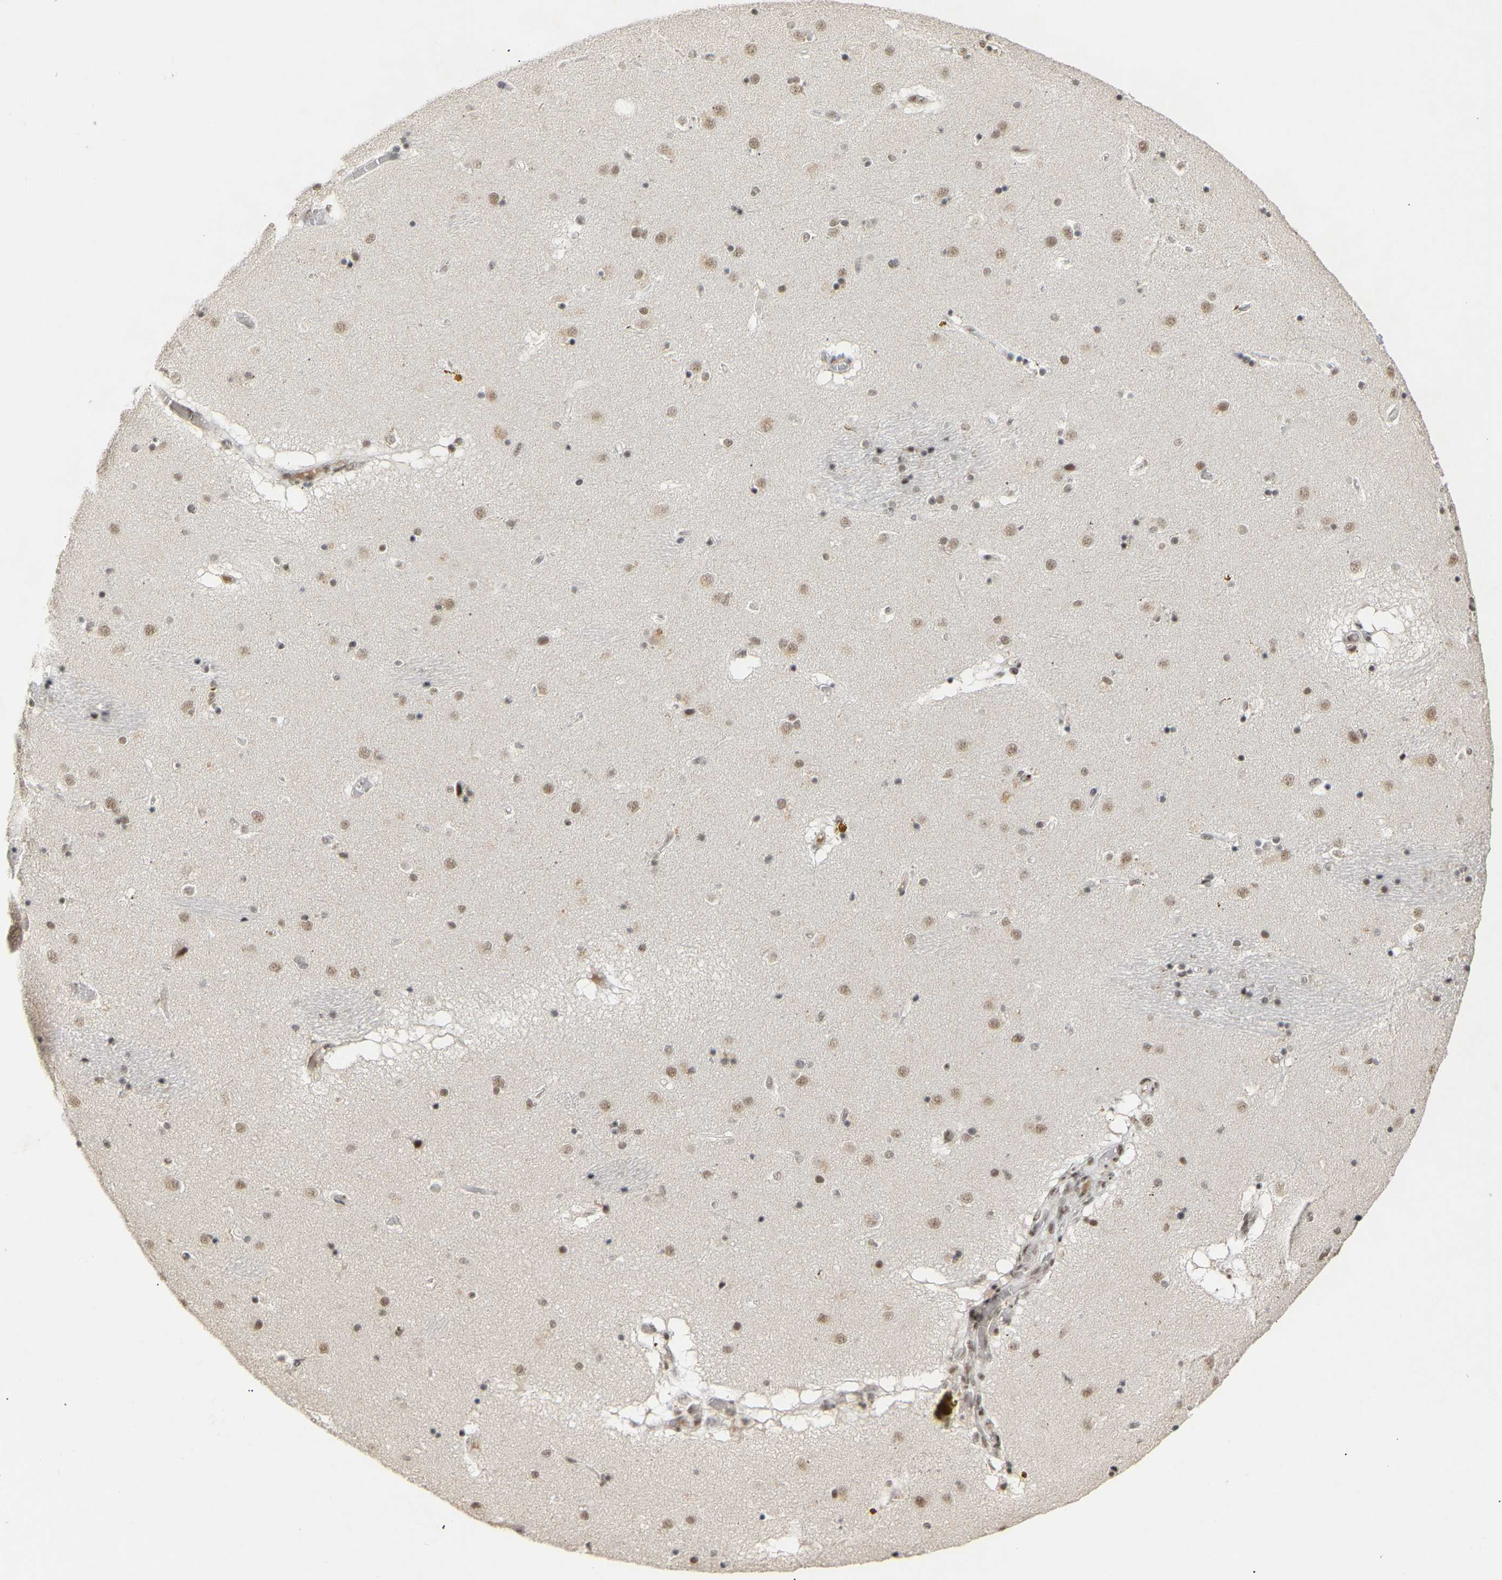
{"staining": {"intensity": "strong", "quantity": "<25%", "location": "nuclear"}, "tissue": "caudate", "cell_type": "Glial cells", "image_type": "normal", "snomed": [{"axis": "morphology", "description": "Normal tissue, NOS"}, {"axis": "topography", "description": "Lateral ventricle wall"}], "caption": "Protein expression analysis of unremarkable caudate reveals strong nuclear expression in approximately <25% of glial cells.", "gene": "NELFB", "patient": {"sex": "male", "age": 70}}